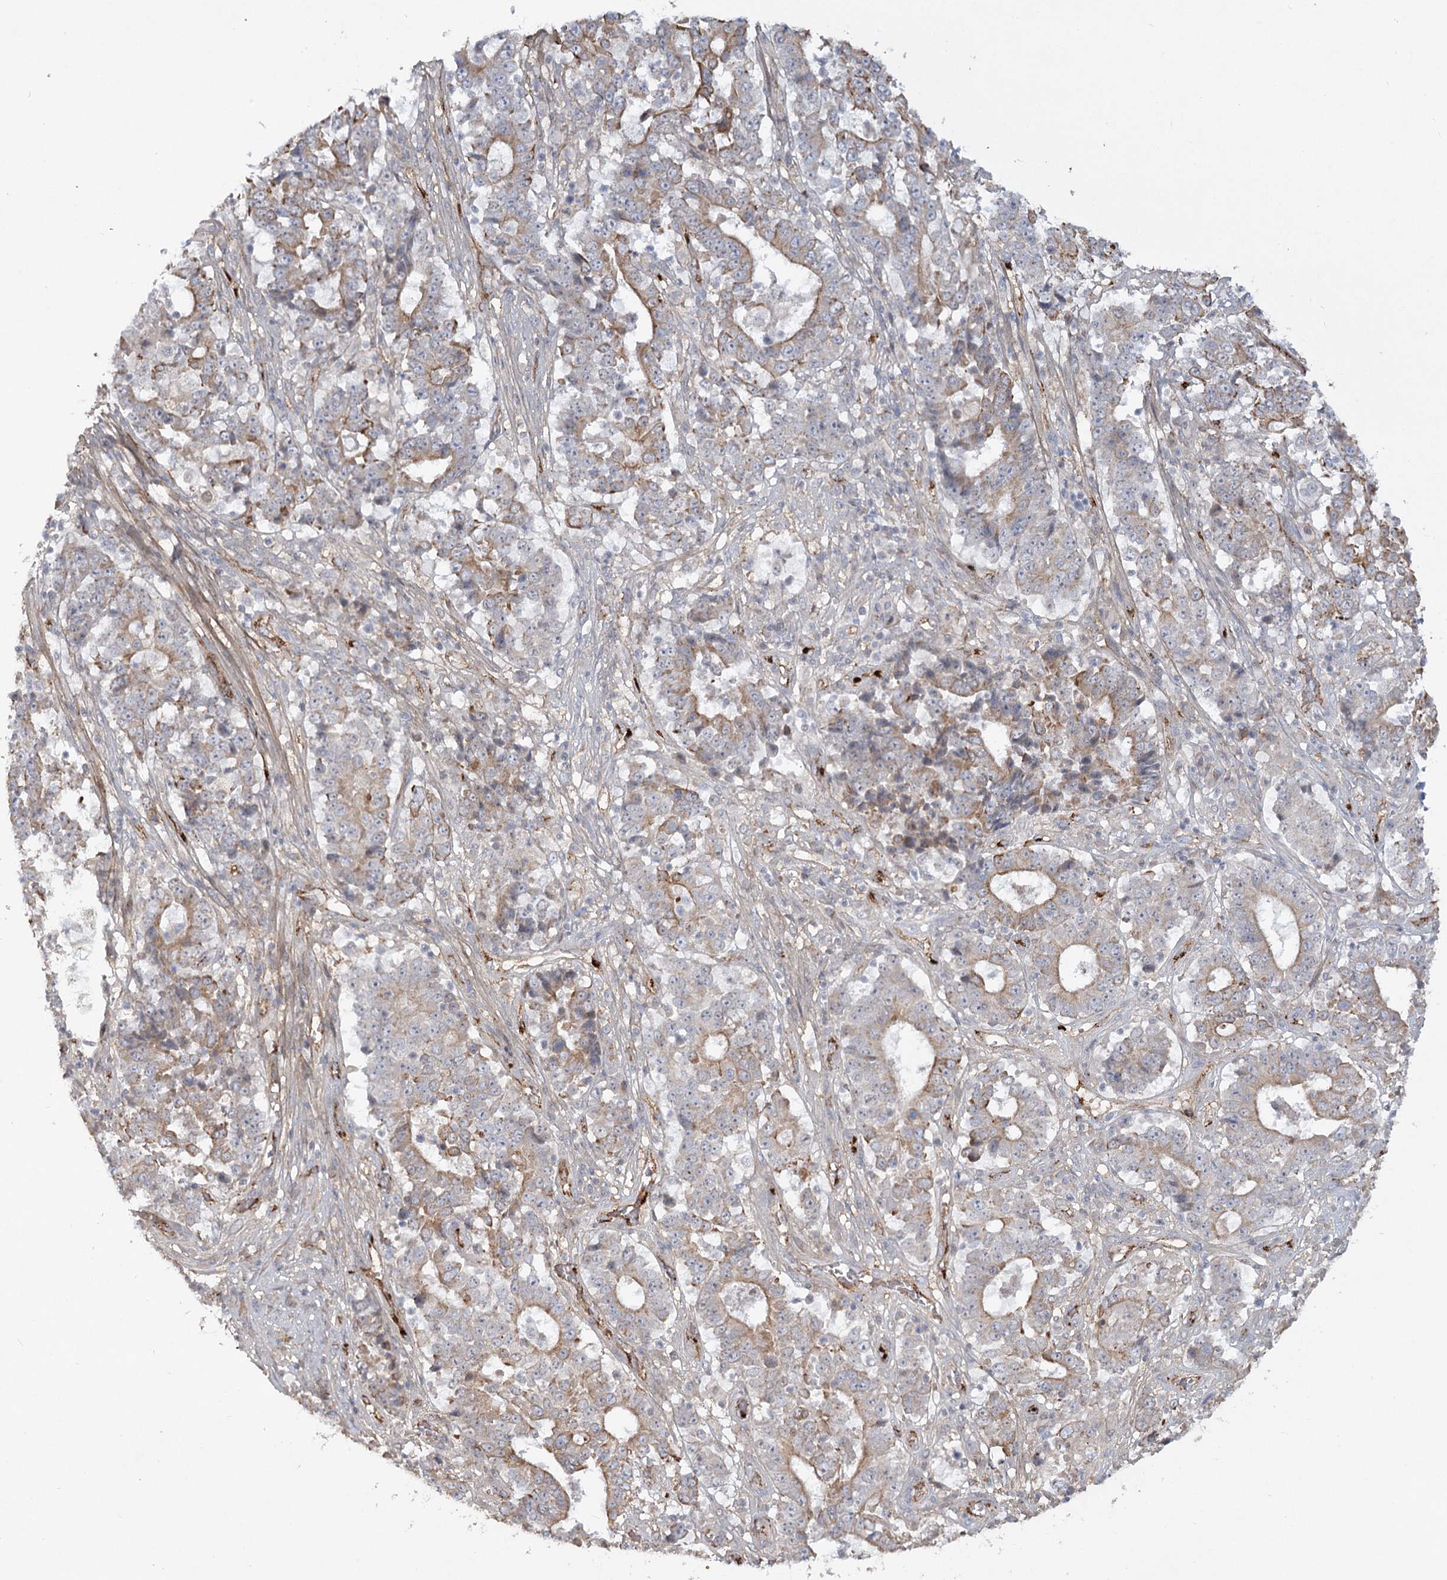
{"staining": {"intensity": "weak", "quantity": "25%-75%", "location": "cytoplasmic/membranous"}, "tissue": "stomach cancer", "cell_type": "Tumor cells", "image_type": "cancer", "snomed": [{"axis": "morphology", "description": "Adenocarcinoma, NOS"}, {"axis": "topography", "description": "Stomach"}], "caption": "Stomach cancer (adenocarcinoma) tissue reveals weak cytoplasmic/membranous positivity in approximately 25%-75% of tumor cells, visualized by immunohistochemistry.", "gene": "KBTBD4", "patient": {"sex": "male", "age": 59}}